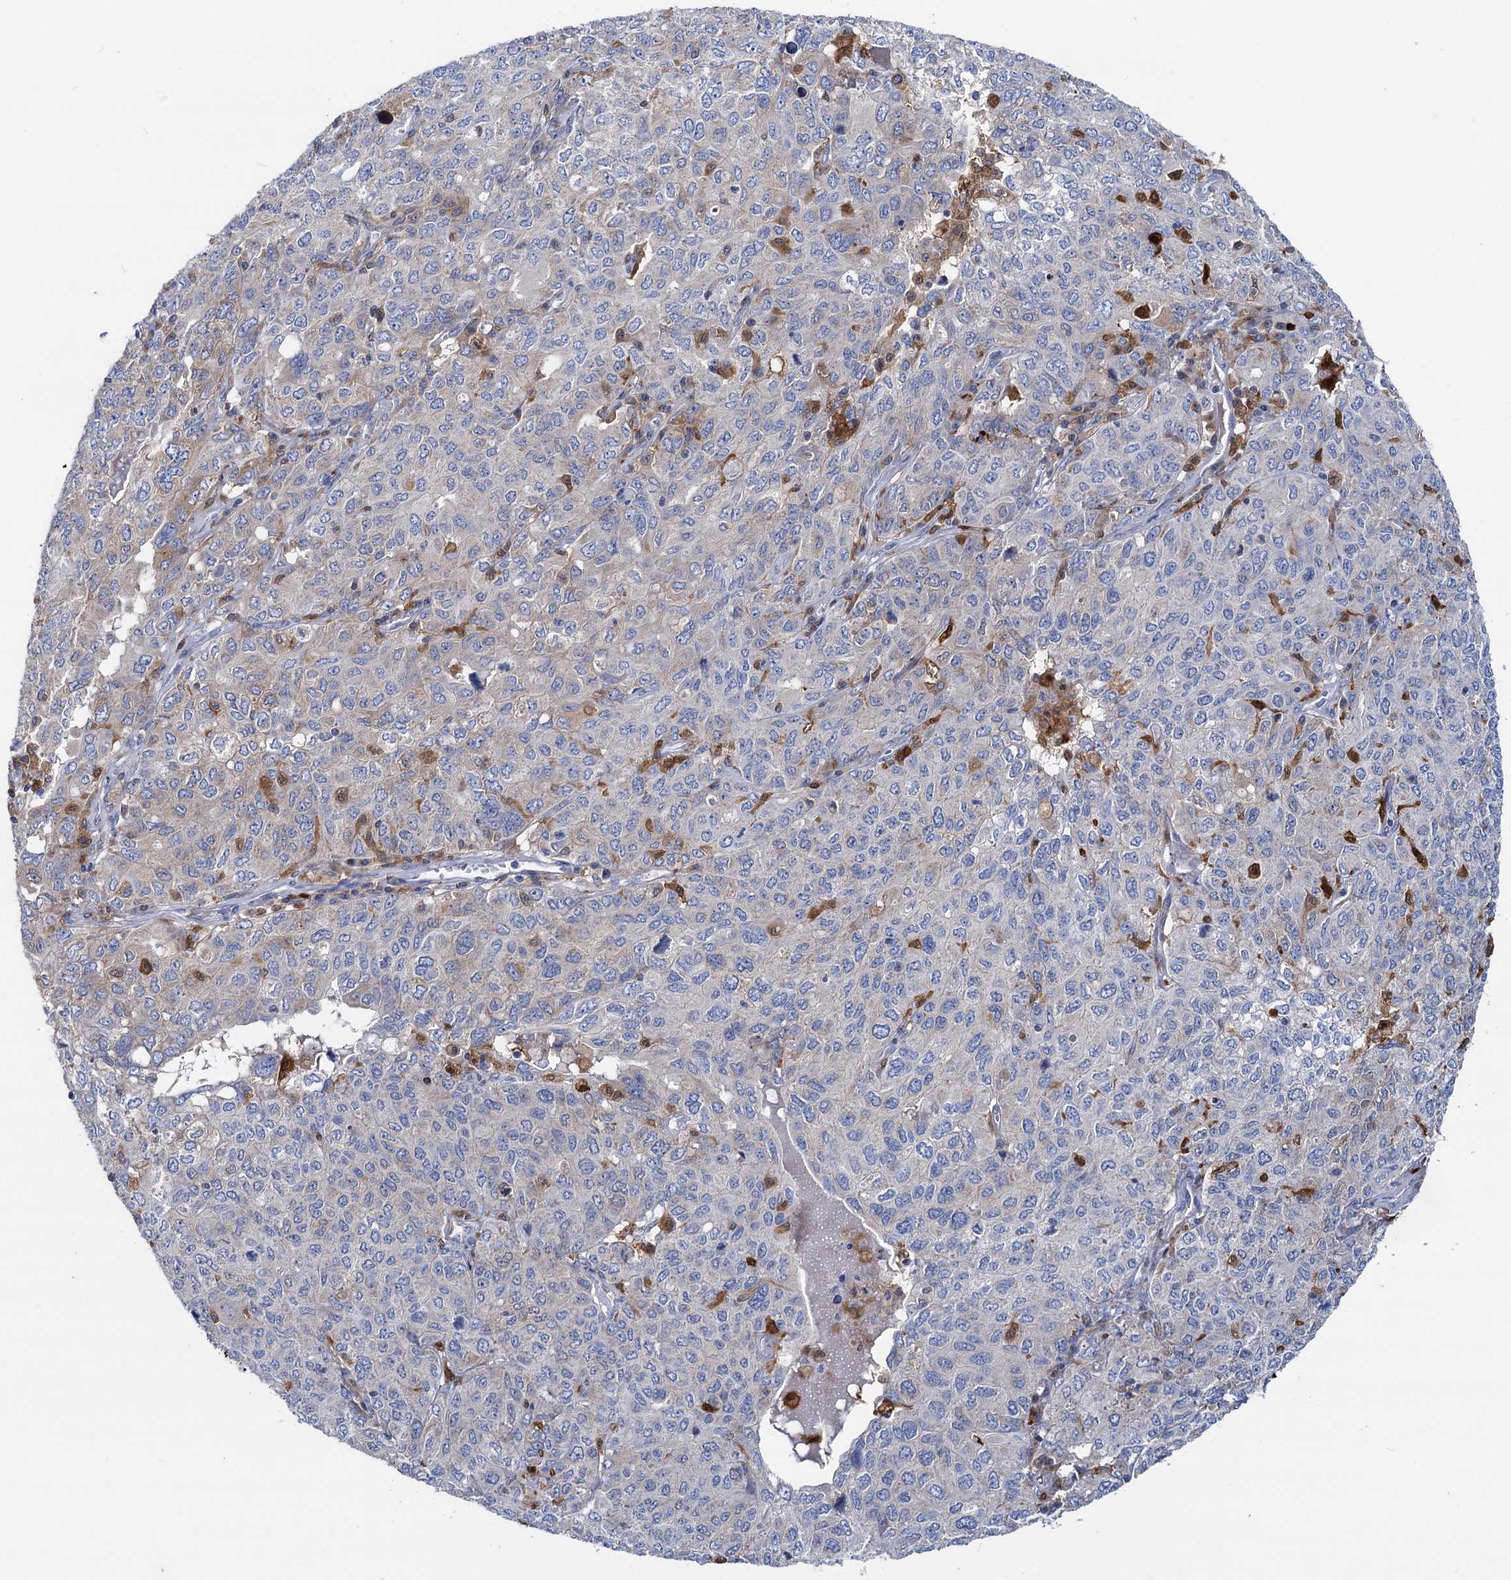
{"staining": {"intensity": "moderate", "quantity": "25%-75%", "location": "cytoplasmic/membranous"}, "tissue": "ovarian cancer", "cell_type": "Tumor cells", "image_type": "cancer", "snomed": [{"axis": "morphology", "description": "Carcinoma, endometroid"}, {"axis": "topography", "description": "Ovary"}], "caption": "Brown immunohistochemical staining in human ovarian endometroid carcinoma exhibits moderate cytoplasmic/membranous staining in approximately 25%-75% of tumor cells.", "gene": "ZNRD2", "patient": {"sex": "female", "age": 62}}